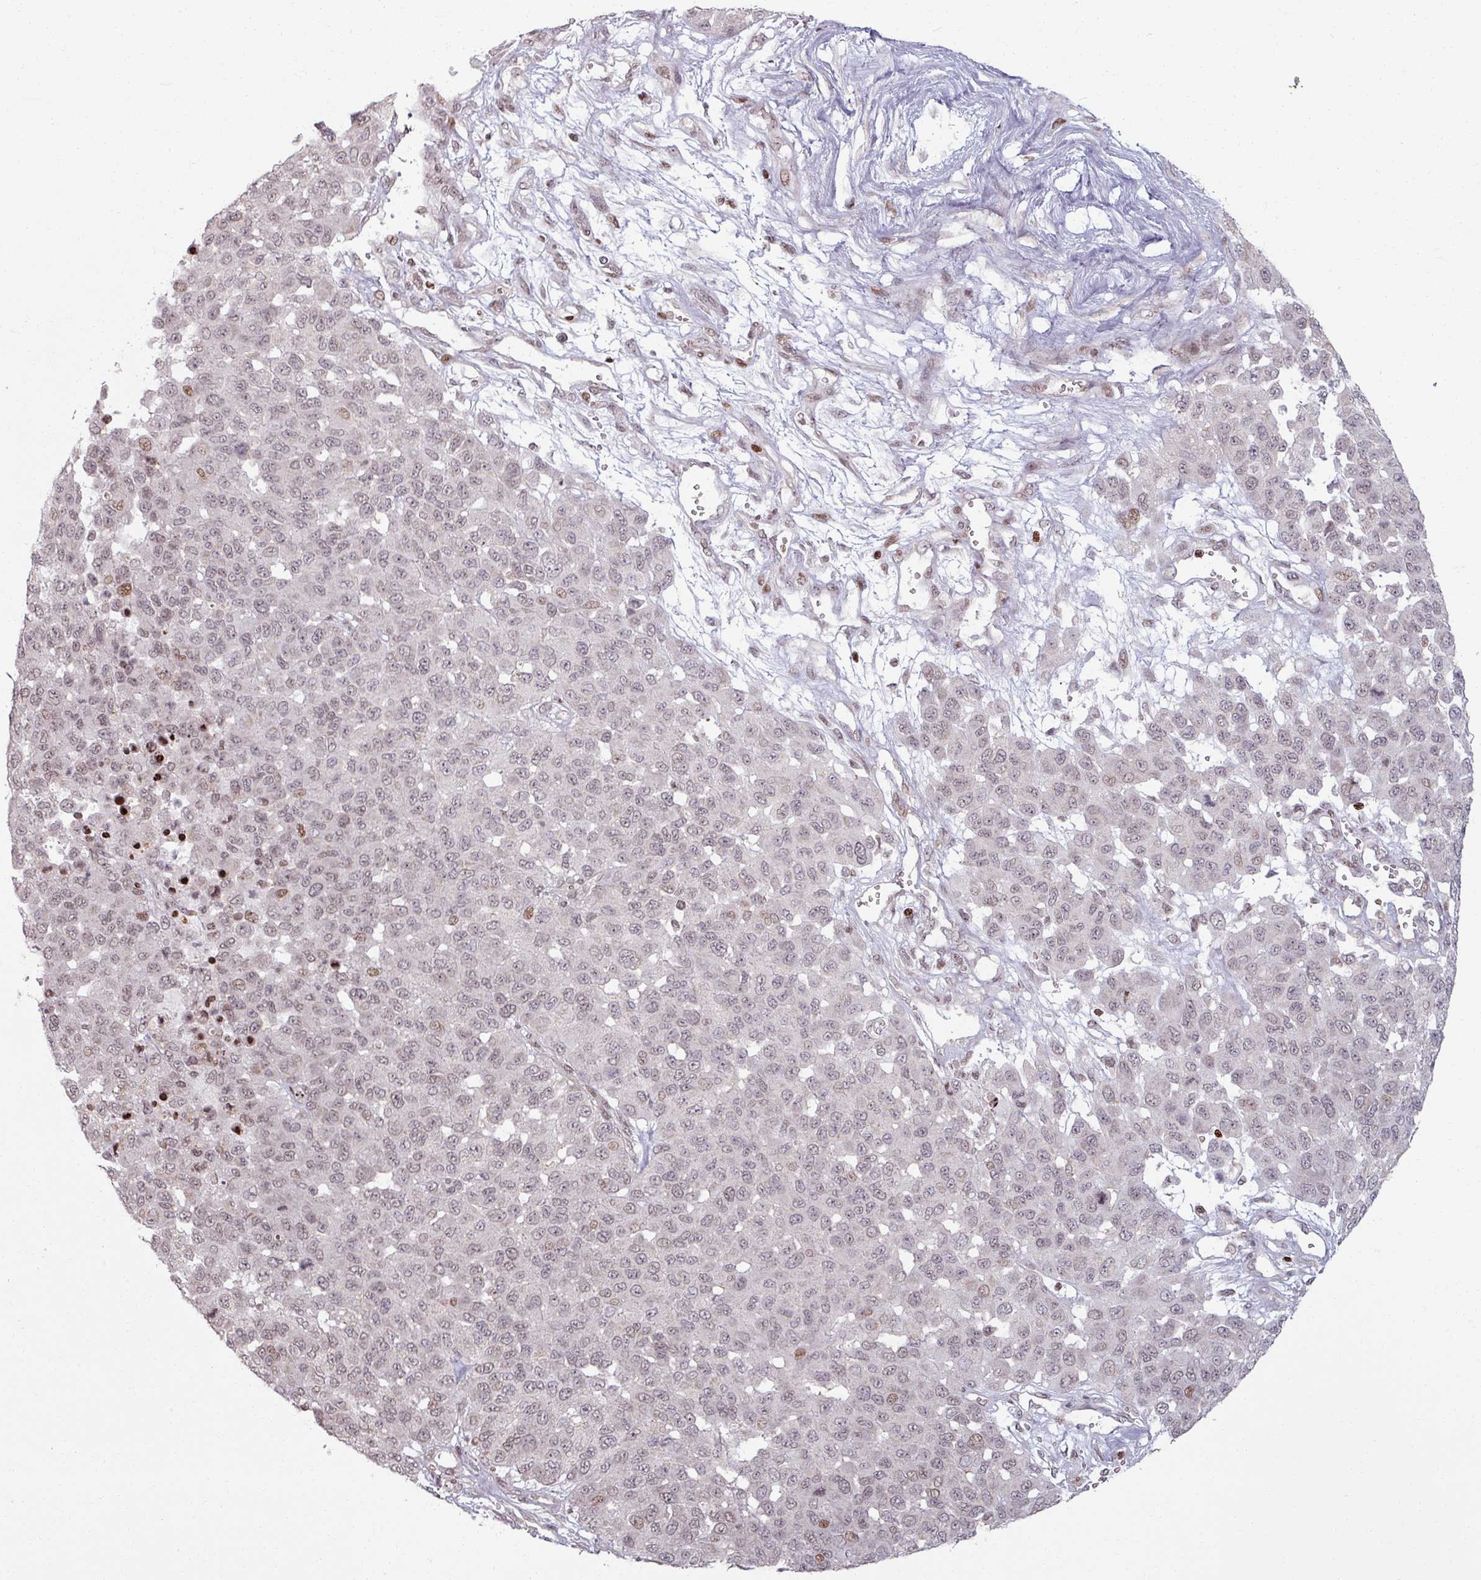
{"staining": {"intensity": "weak", "quantity": ">75%", "location": "nuclear"}, "tissue": "melanoma", "cell_type": "Tumor cells", "image_type": "cancer", "snomed": [{"axis": "morphology", "description": "Malignant melanoma, NOS"}, {"axis": "topography", "description": "Skin"}], "caption": "Malignant melanoma was stained to show a protein in brown. There is low levels of weak nuclear positivity in about >75% of tumor cells.", "gene": "NCOR1", "patient": {"sex": "male", "age": 62}}